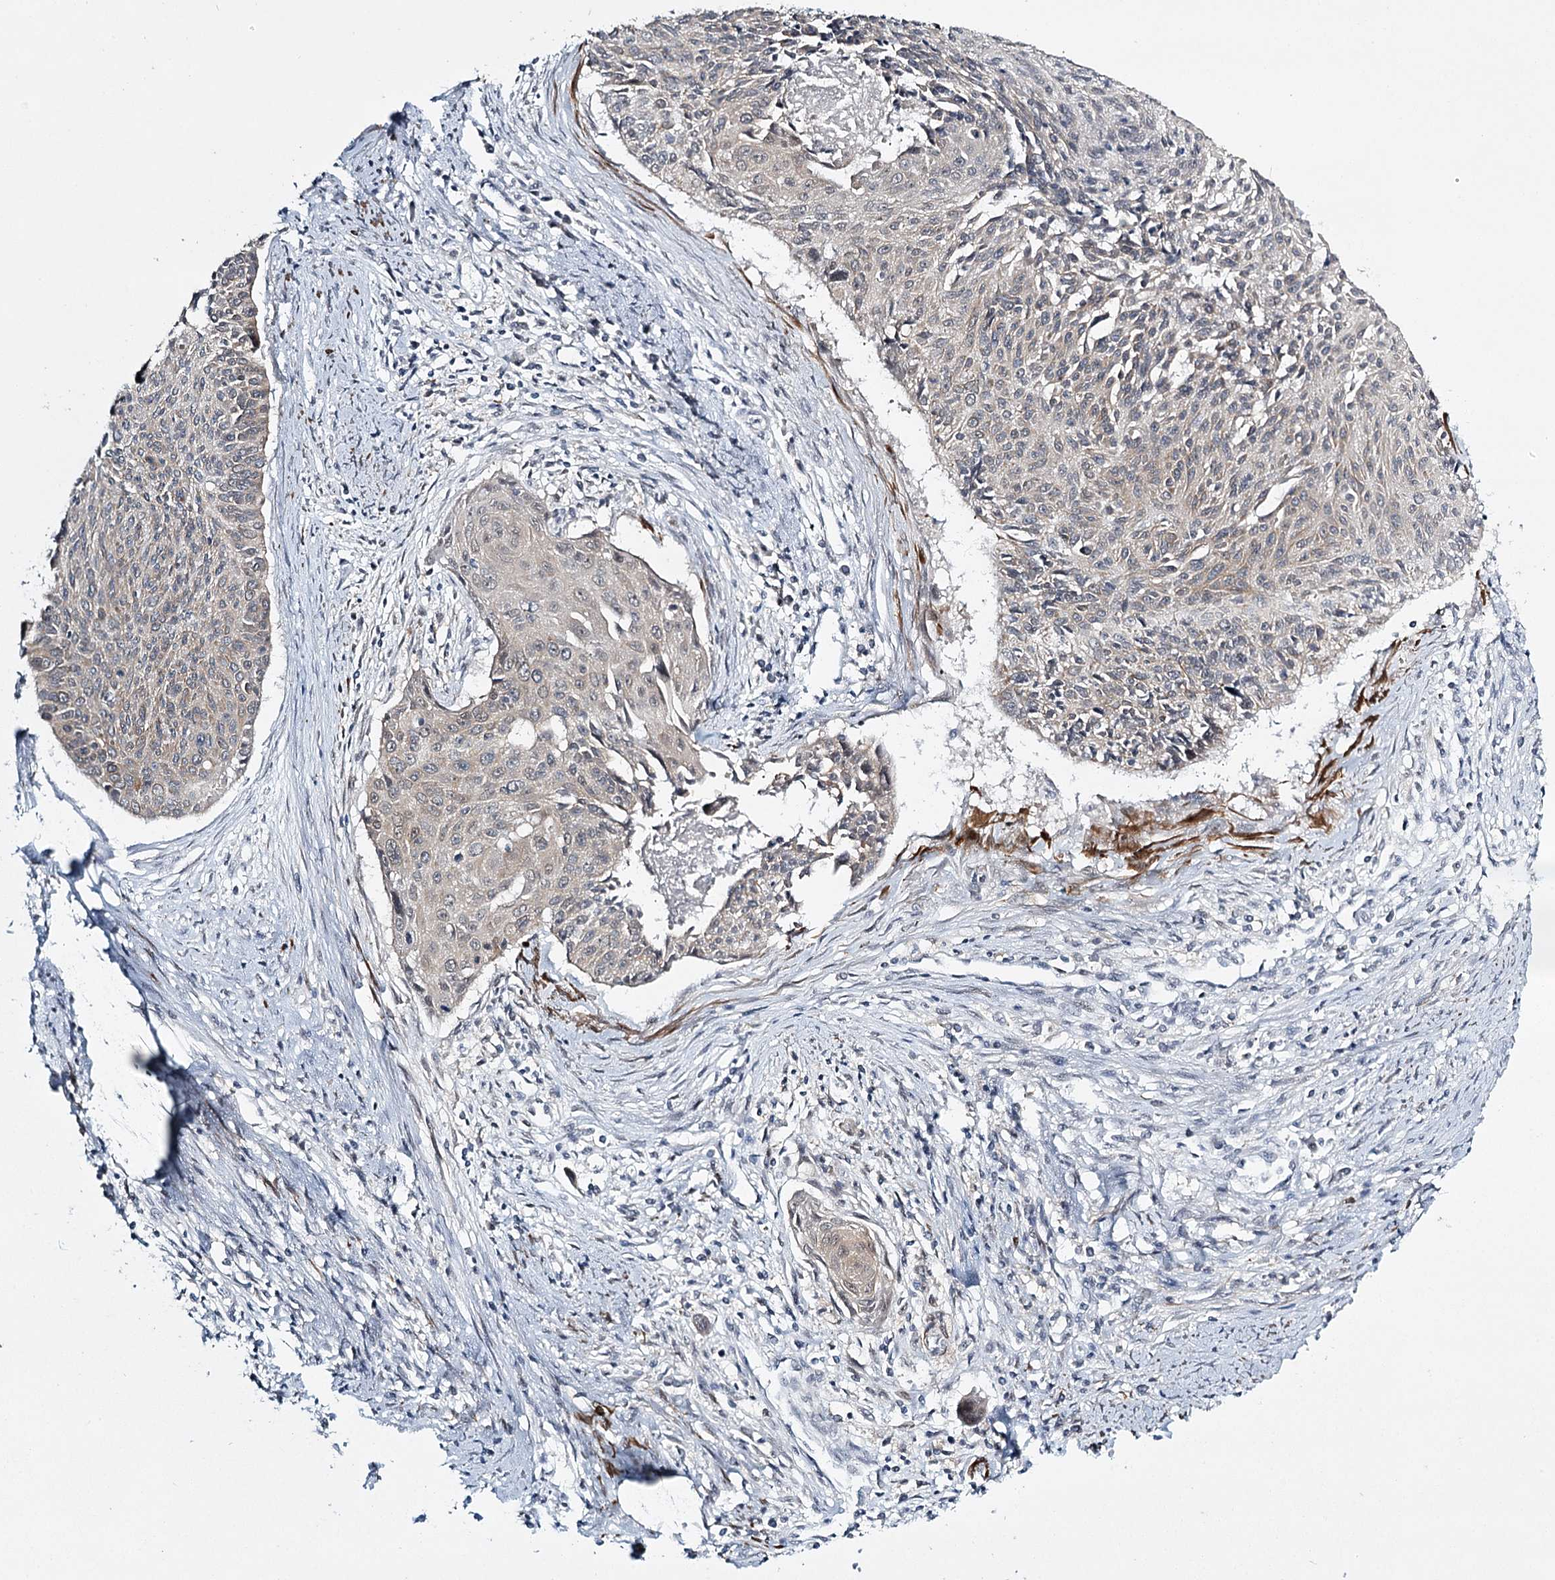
{"staining": {"intensity": "weak", "quantity": "<25%", "location": "cytoplasmic/membranous"}, "tissue": "cervical cancer", "cell_type": "Tumor cells", "image_type": "cancer", "snomed": [{"axis": "morphology", "description": "Squamous cell carcinoma, NOS"}, {"axis": "topography", "description": "Cervix"}], "caption": "IHC of human squamous cell carcinoma (cervical) demonstrates no positivity in tumor cells.", "gene": "TMEM70", "patient": {"sex": "female", "age": 55}}